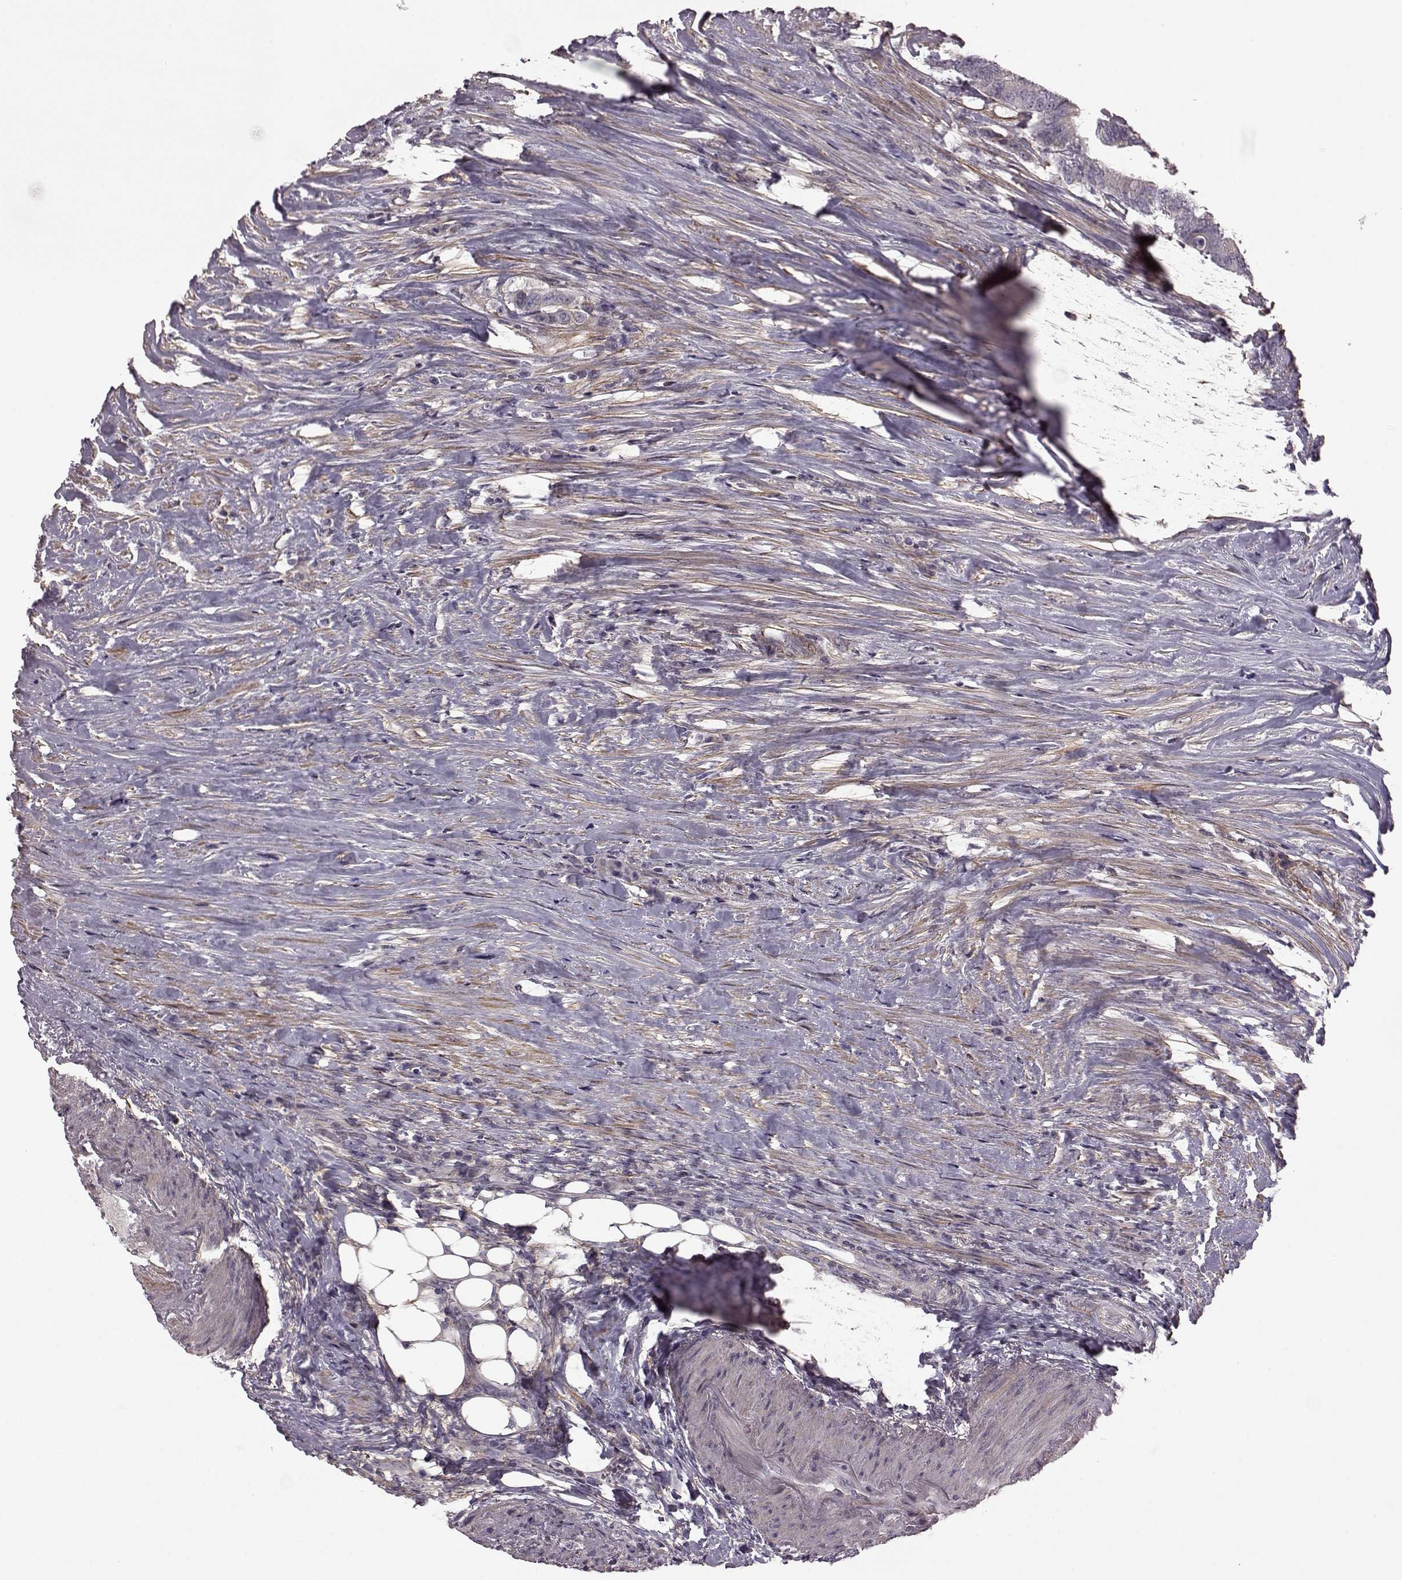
{"staining": {"intensity": "negative", "quantity": "none", "location": "none"}, "tissue": "colorectal cancer", "cell_type": "Tumor cells", "image_type": "cancer", "snomed": [{"axis": "morphology", "description": "Adenocarcinoma, NOS"}, {"axis": "topography", "description": "Colon"}], "caption": "The micrograph reveals no staining of tumor cells in colorectal cancer.", "gene": "GRK1", "patient": {"sex": "female", "age": 43}}